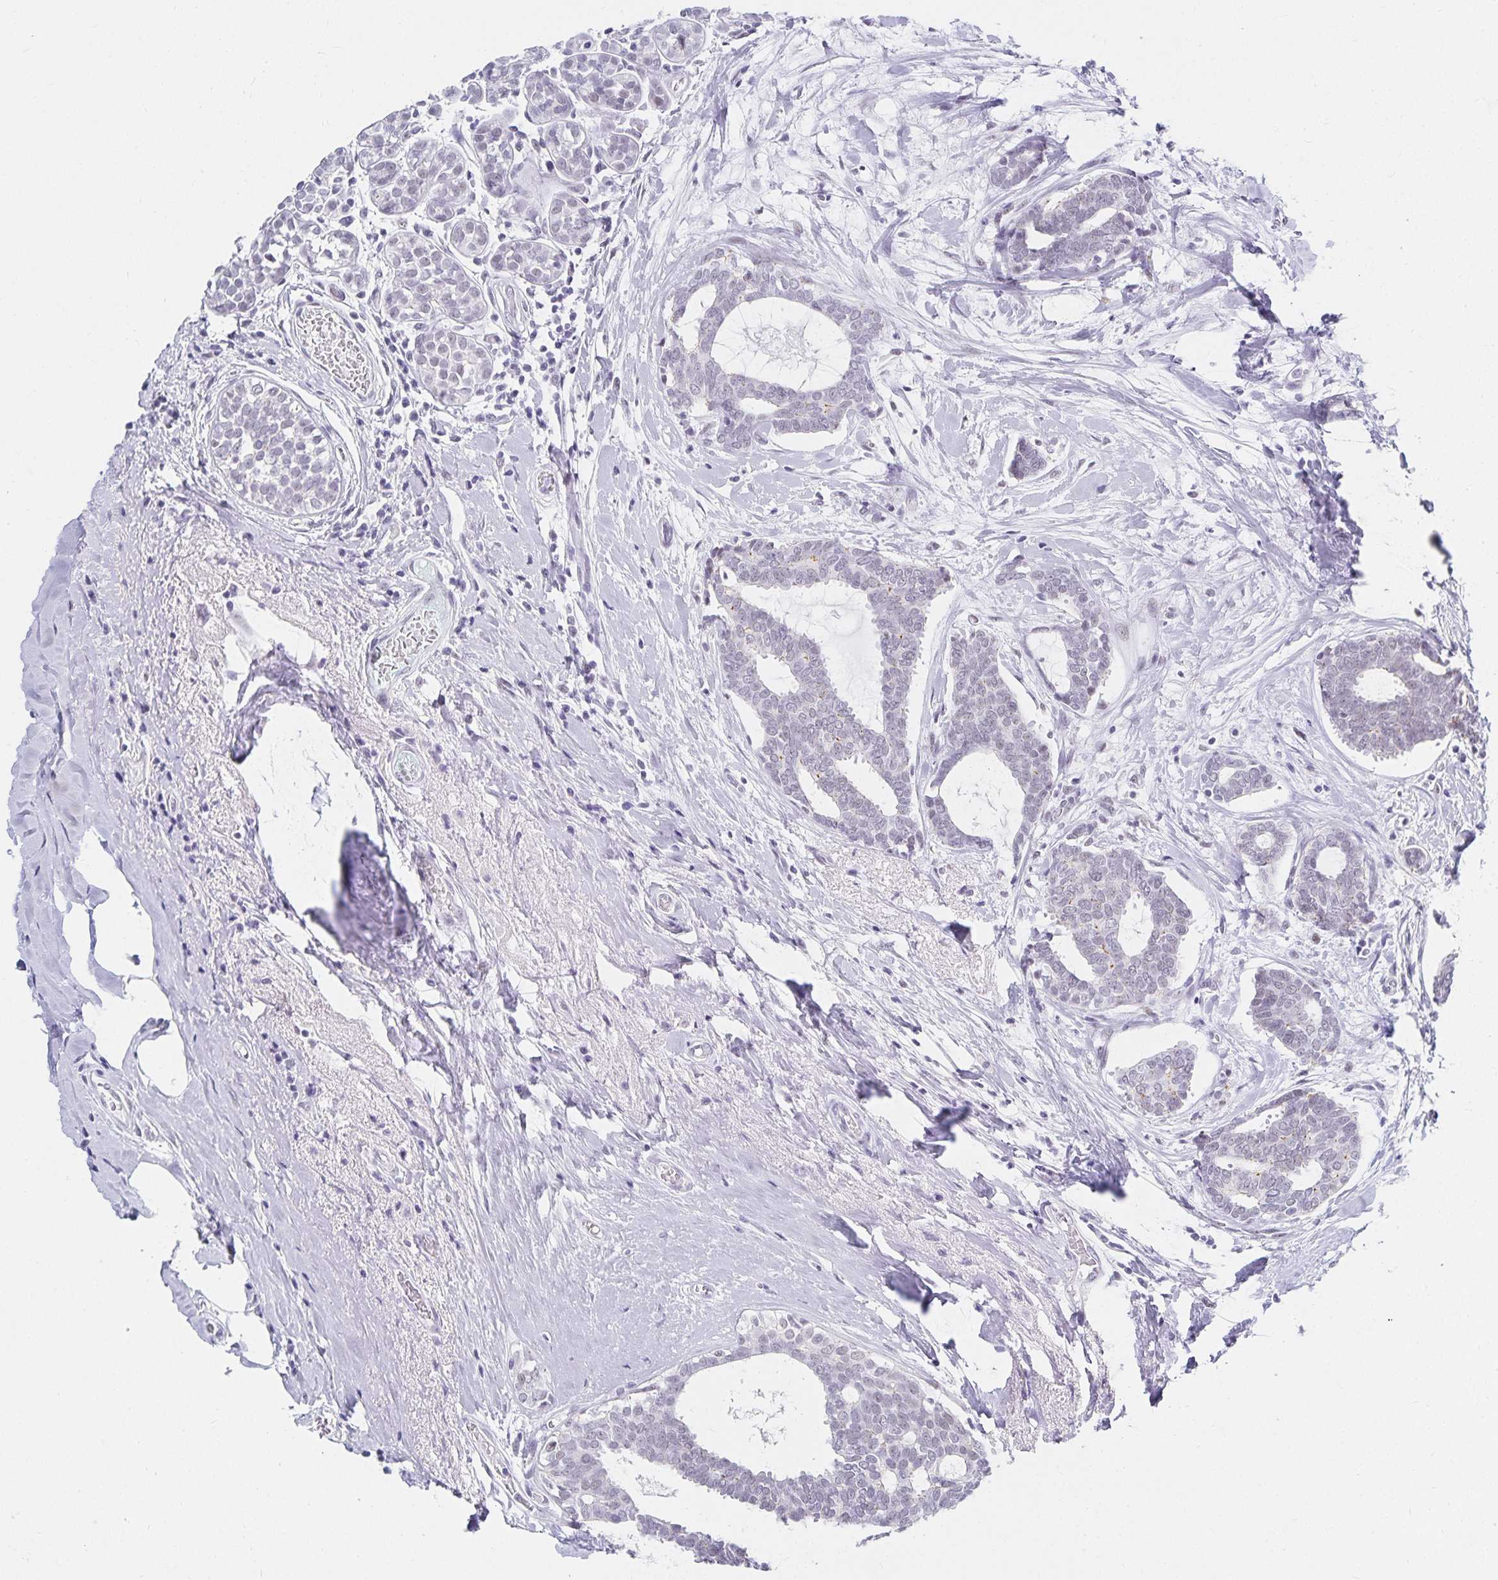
{"staining": {"intensity": "negative", "quantity": "none", "location": "none"}, "tissue": "breast cancer", "cell_type": "Tumor cells", "image_type": "cancer", "snomed": [{"axis": "morphology", "description": "Intraductal carcinoma, in situ"}, {"axis": "morphology", "description": "Duct carcinoma"}, {"axis": "morphology", "description": "Lobular carcinoma, in situ"}, {"axis": "topography", "description": "Breast"}], "caption": "DAB (3,3'-diaminobenzidine) immunohistochemical staining of human breast infiltrating ductal carcinoma demonstrates no significant staining in tumor cells. (DAB immunohistochemistry (IHC) visualized using brightfield microscopy, high magnification).", "gene": "C20orf85", "patient": {"sex": "female", "age": 44}}